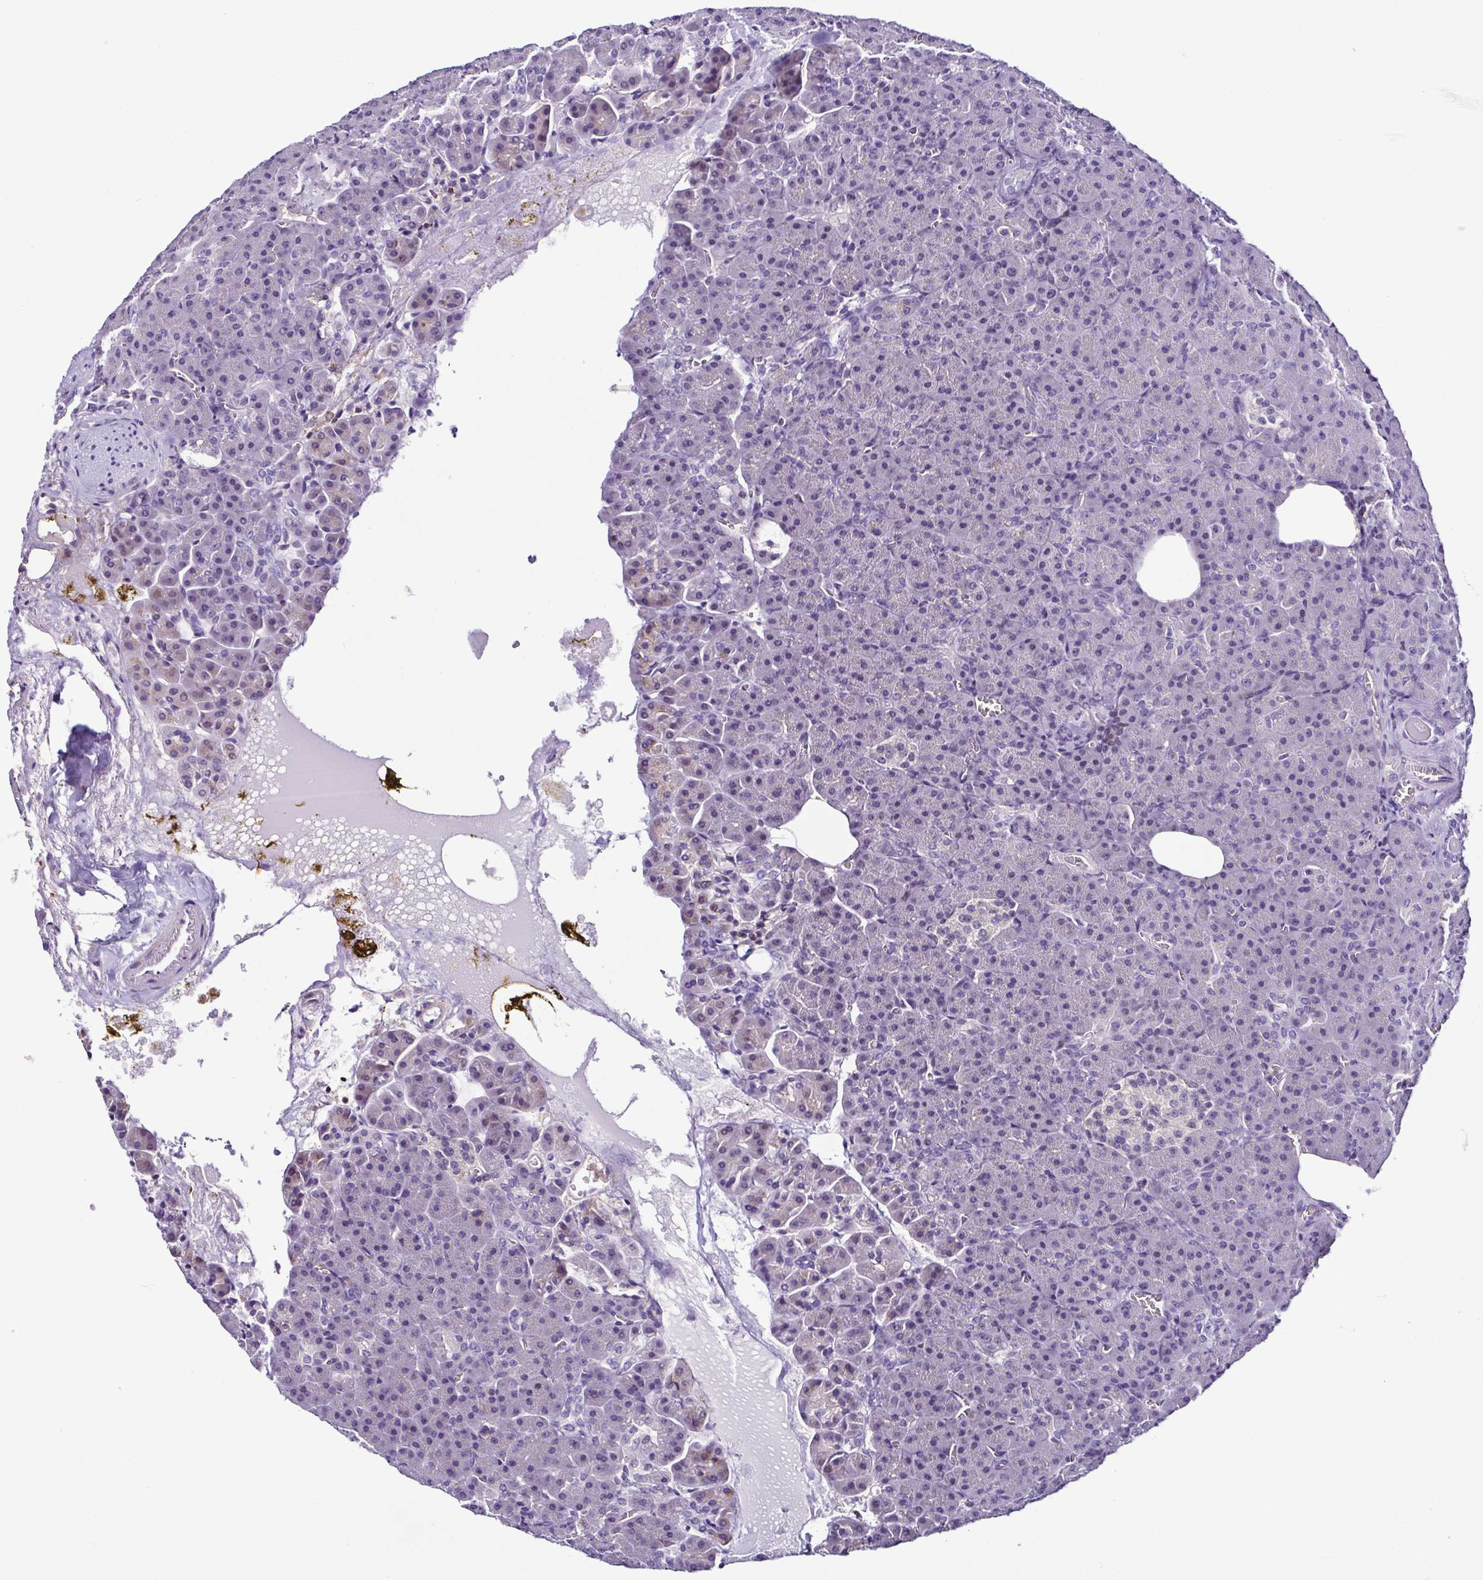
{"staining": {"intensity": "negative", "quantity": "none", "location": "none"}, "tissue": "pancreas", "cell_type": "Exocrine glandular cells", "image_type": "normal", "snomed": [{"axis": "morphology", "description": "Normal tissue, NOS"}, {"axis": "topography", "description": "Pancreas"}], "caption": "Immunohistochemistry (IHC) image of unremarkable human pancreas stained for a protein (brown), which reveals no staining in exocrine glandular cells.", "gene": "TNNT2", "patient": {"sex": "female", "age": 74}}